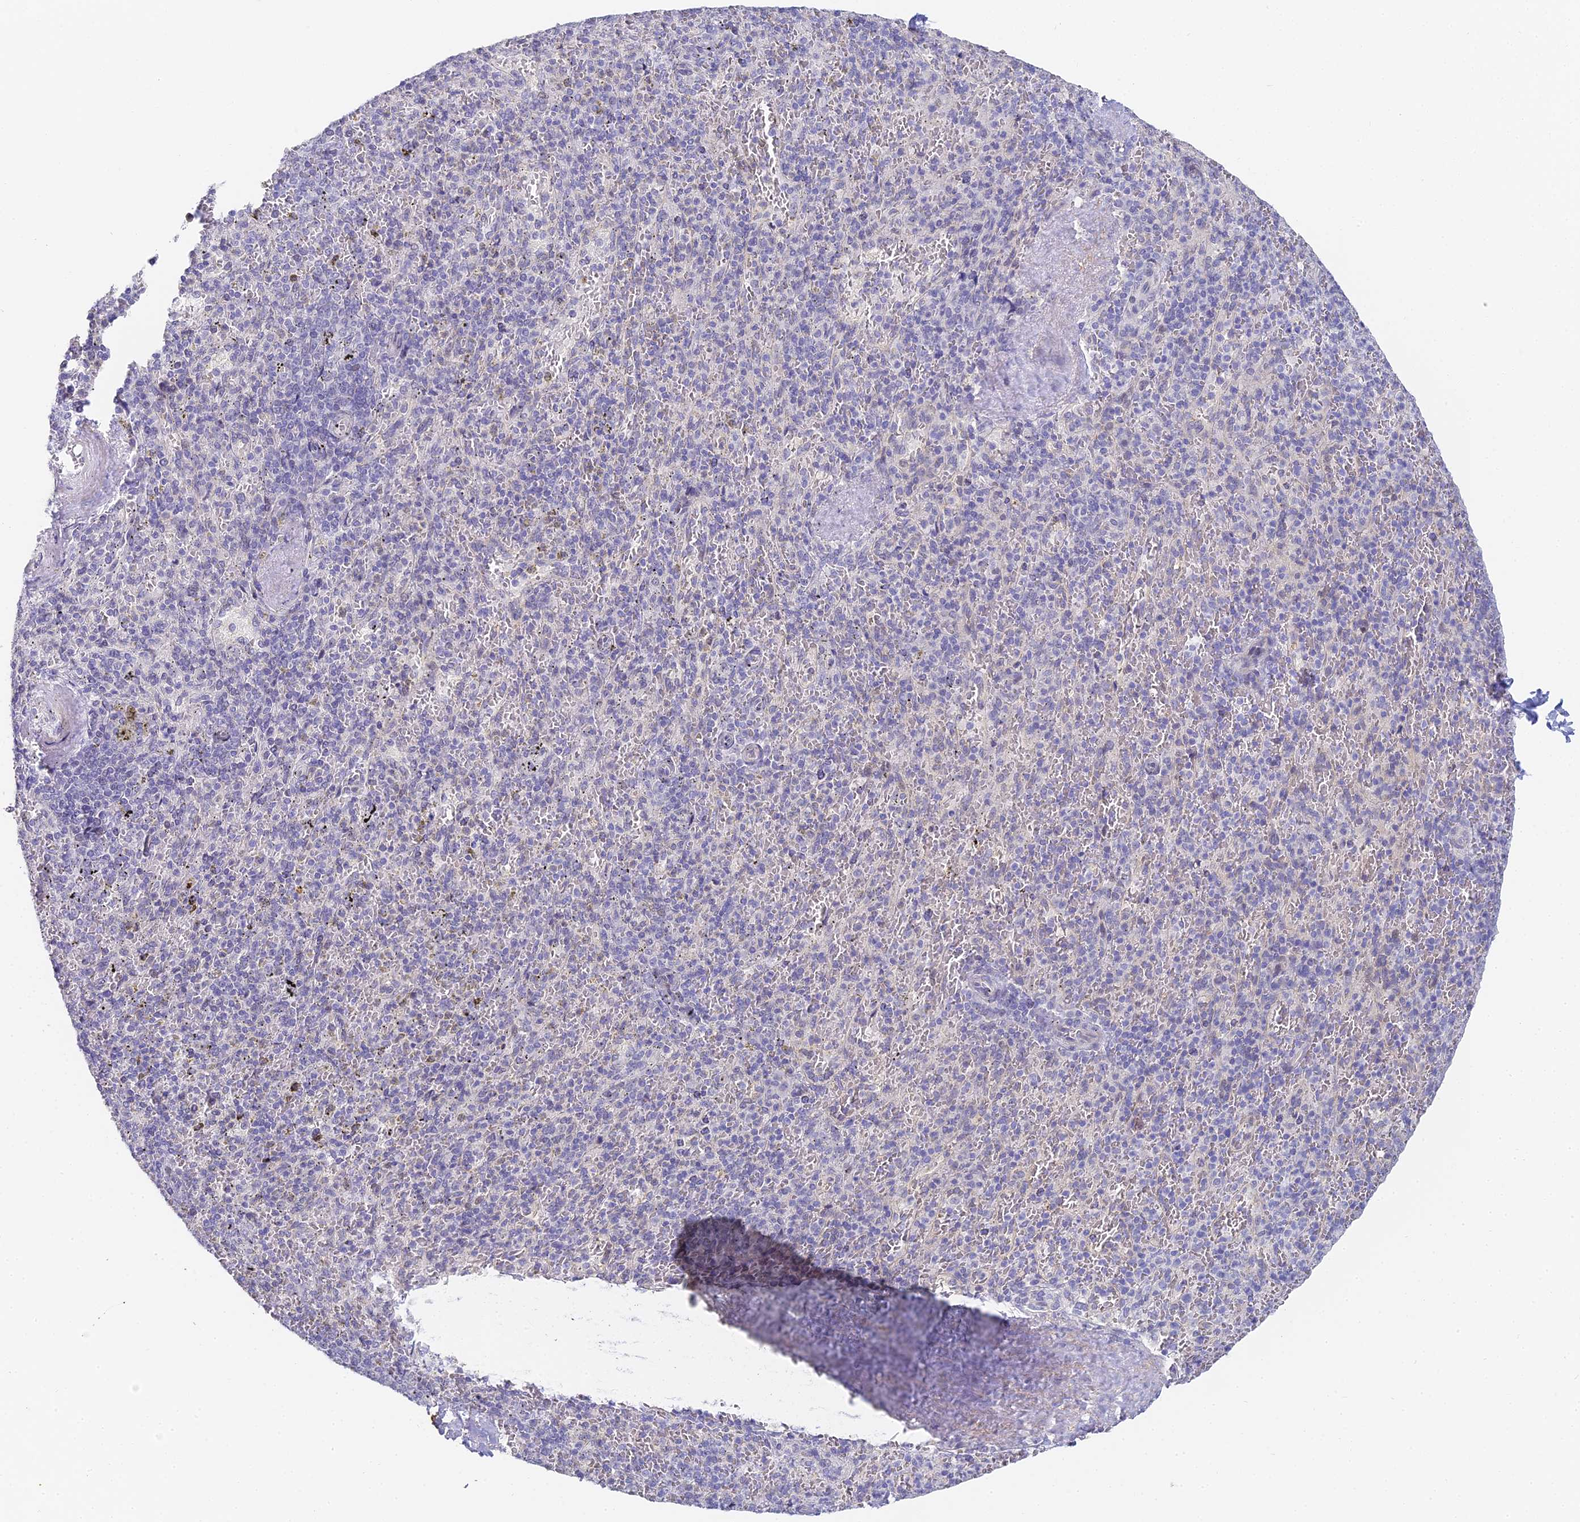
{"staining": {"intensity": "negative", "quantity": "none", "location": "none"}, "tissue": "spleen", "cell_type": "Cells in red pulp", "image_type": "normal", "snomed": [{"axis": "morphology", "description": "Normal tissue, NOS"}, {"axis": "topography", "description": "Spleen"}], "caption": "A high-resolution micrograph shows immunohistochemistry (IHC) staining of normal spleen, which exhibits no significant staining in cells in red pulp.", "gene": "GJA1", "patient": {"sex": "male", "age": 82}}